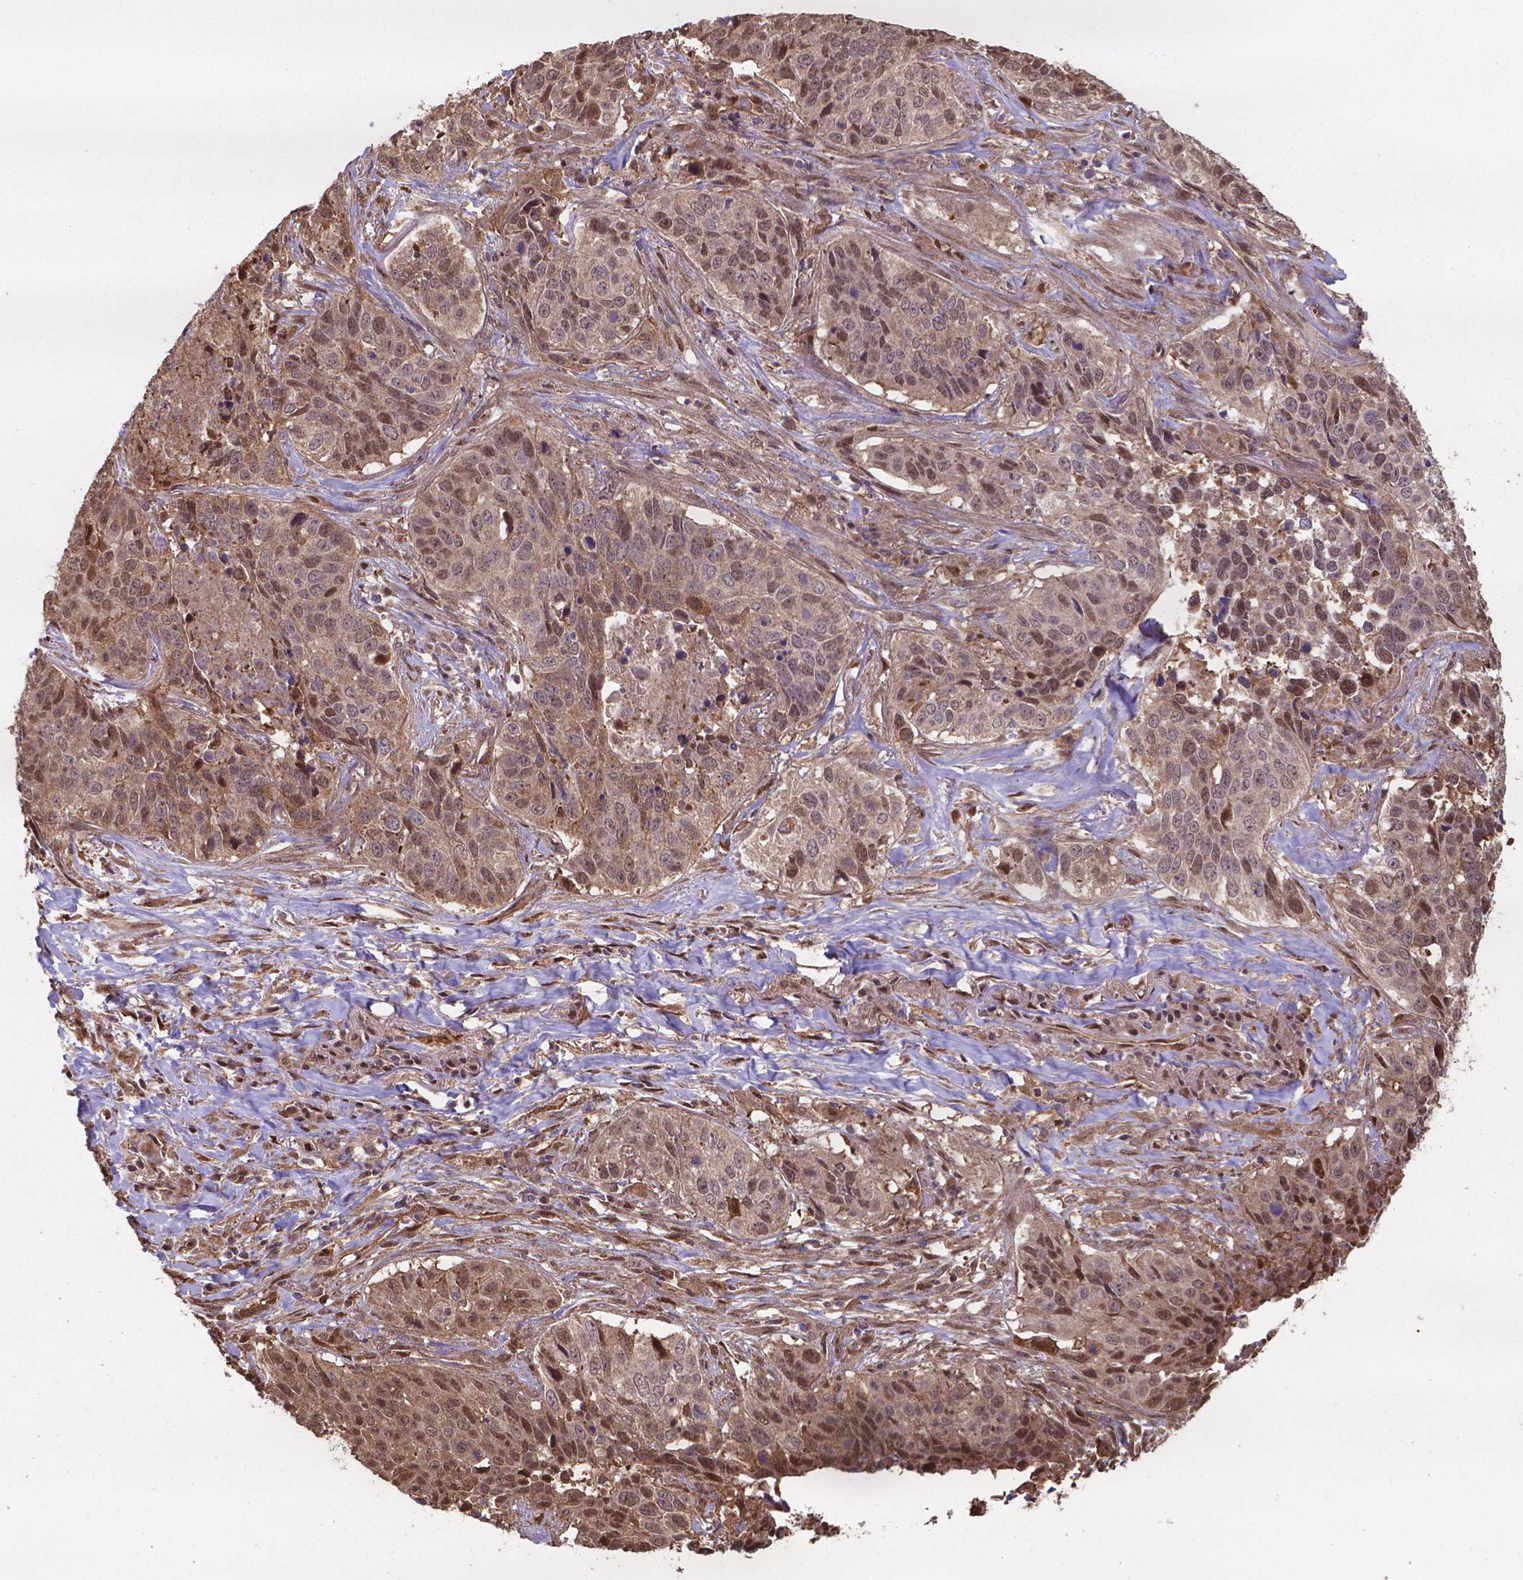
{"staining": {"intensity": "moderate", "quantity": ">75%", "location": "cytoplasmic/membranous,nuclear"}, "tissue": "lung cancer", "cell_type": "Tumor cells", "image_type": "cancer", "snomed": [{"axis": "morphology", "description": "Normal tissue, NOS"}, {"axis": "morphology", "description": "Squamous cell carcinoma, NOS"}, {"axis": "topography", "description": "Bronchus"}, {"axis": "topography", "description": "Lung"}], "caption": "Human lung cancer stained with a brown dye shows moderate cytoplasmic/membranous and nuclear positive positivity in approximately >75% of tumor cells.", "gene": "CHP2", "patient": {"sex": "male", "age": 64}}